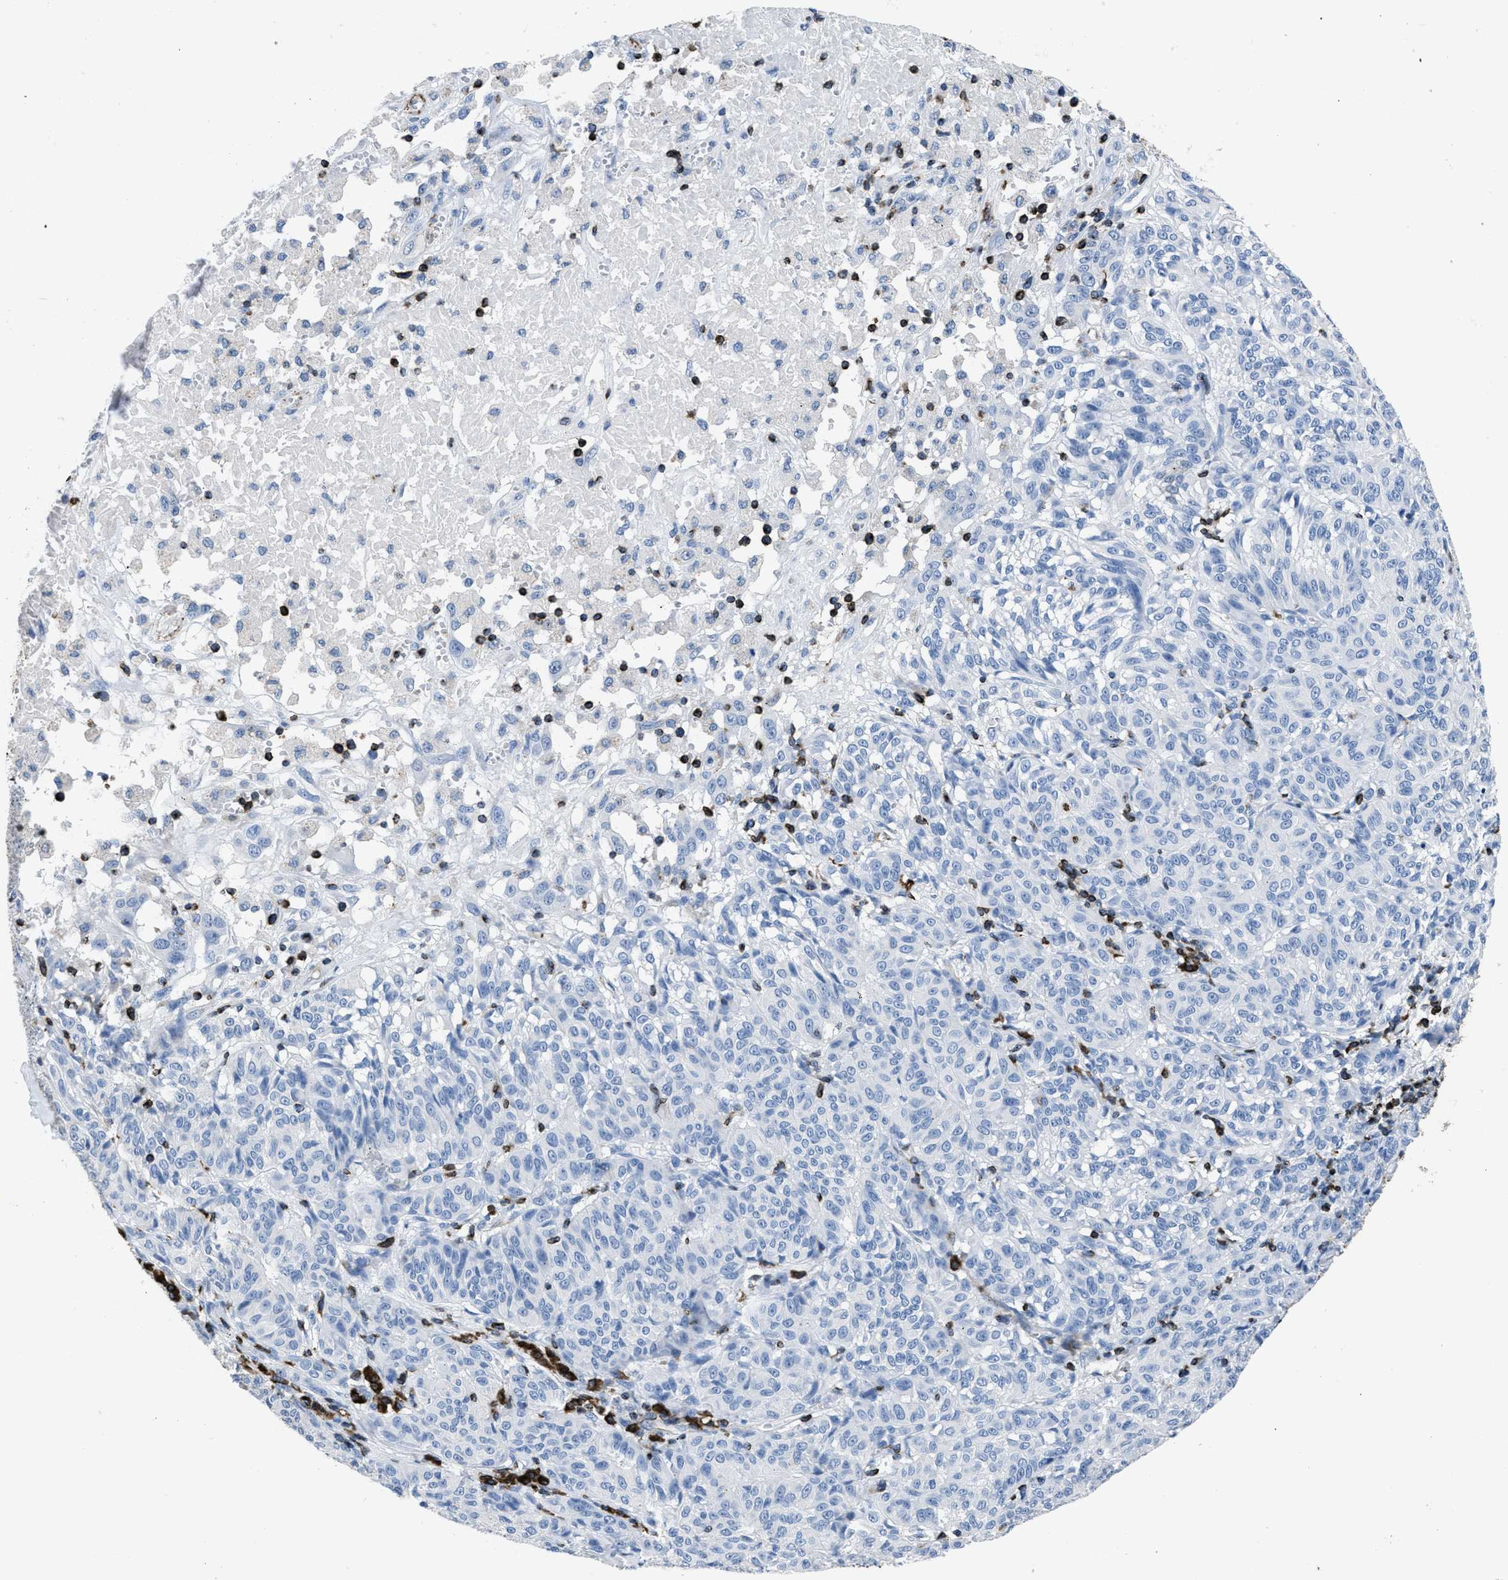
{"staining": {"intensity": "negative", "quantity": "none", "location": "none"}, "tissue": "melanoma", "cell_type": "Tumor cells", "image_type": "cancer", "snomed": [{"axis": "morphology", "description": "Malignant melanoma, NOS"}, {"axis": "topography", "description": "Skin"}], "caption": "Human malignant melanoma stained for a protein using immunohistochemistry exhibits no staining in tumor cells.", "gene": "ITGA3", "patient": {"sex": "female", "age": 72}}